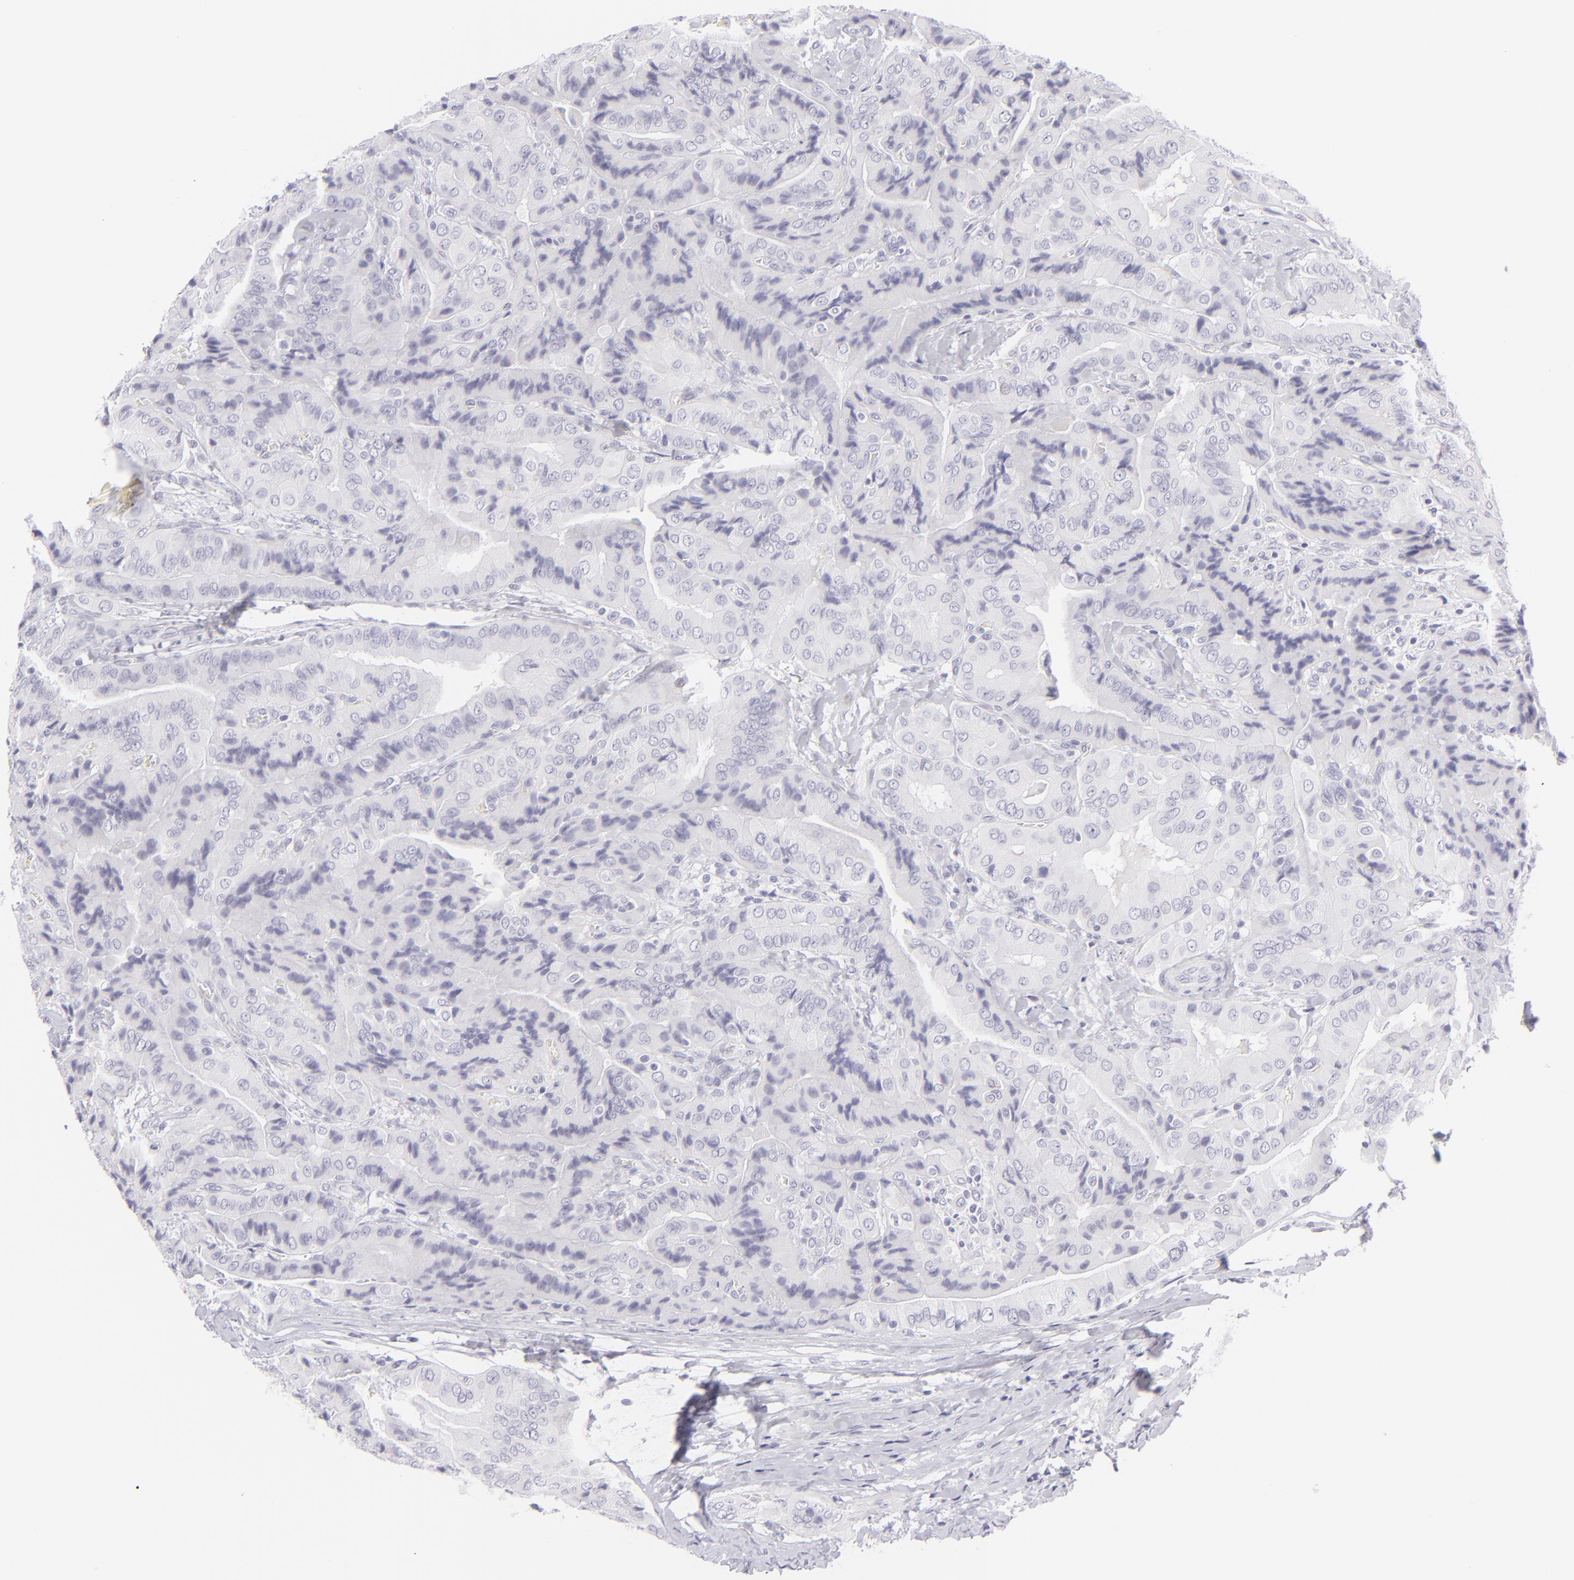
{"staining": {"intensity": "negative", "quantity": "none", "location": "none"}, "tissue": "thyroid cancer", "cell_type": "Tumor cells", "image_type": "cancer", "snomed": [{"axis": "morphology", "description": "Papillary adenocarcinoma, NOS"}, {"axis": "topography", "description": "Thyroid gland"}], "caption": "Immunohistochemistry (IHC) of thyroid cancer exhibits no expression in tumor cells. The staining is performed using DAB (3,3'-diaminobenzidine) brown chromogen with nuclei counter-stained in using hematoxylin.", "gene": "FCER2", "patient": {"sex": "female", "age": 71}}